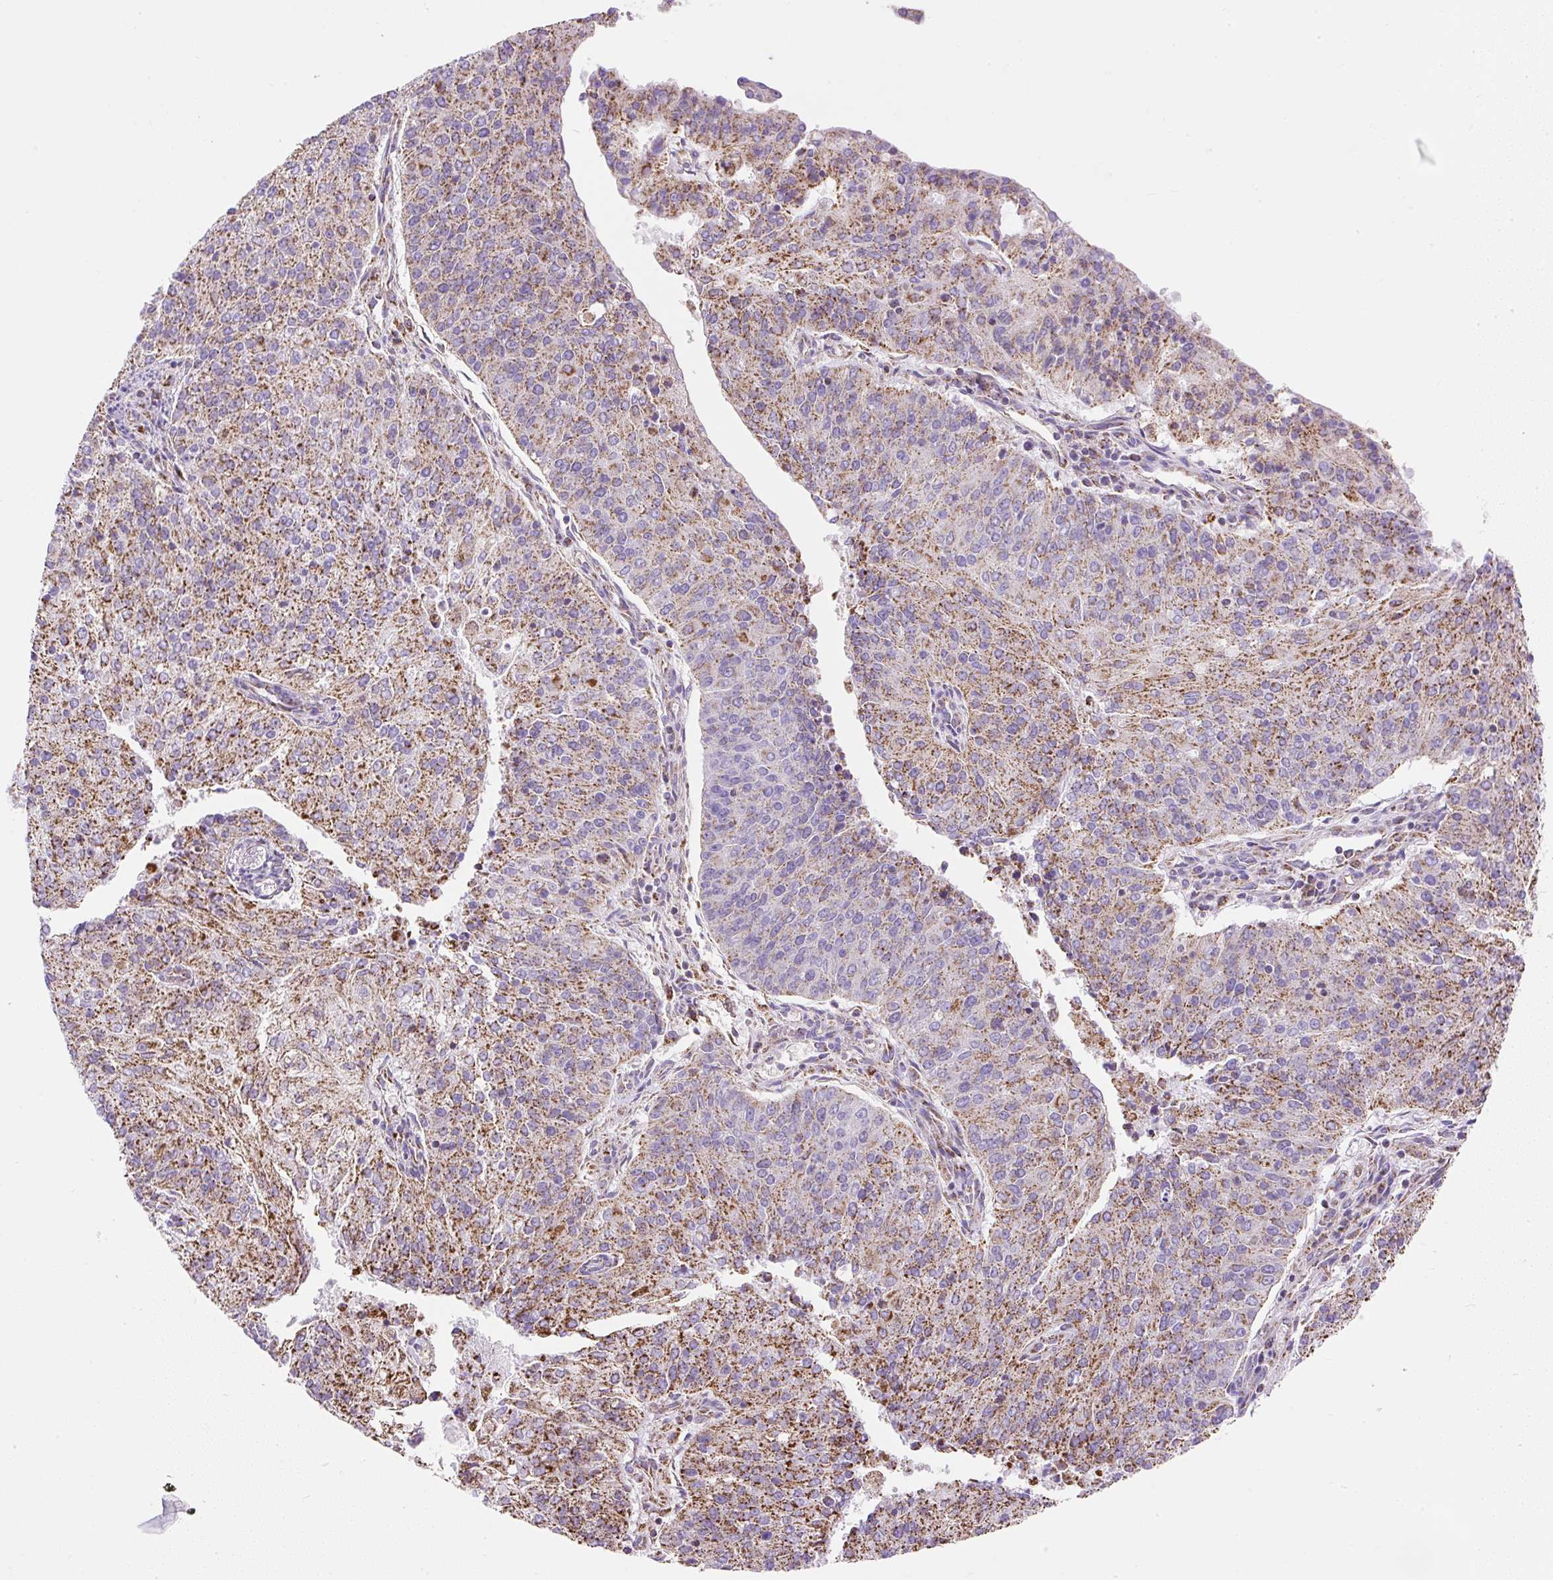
{"staining": {"intensity": "moderate", "quantity": ">75%", "location": "cytoplasmic/membranous"}, "tissue": "endometrial cancer", "cell_type": "Tumor cells", "image_type": "cancer", "snomed": [{"axis": "morphology", "description": "Adenocarcinoma, NOS"}, {"axis": "topography", "description": "Endometrium"}], "caption": "Human endometrial cancer (adenocarcinoma) stained with a brown dye displays moderate cytoplasmic/membranous positive expression in about >75% of tumor cells.", "gene": "DAAM2", "patient": {"sex": "female", "age": 82}}